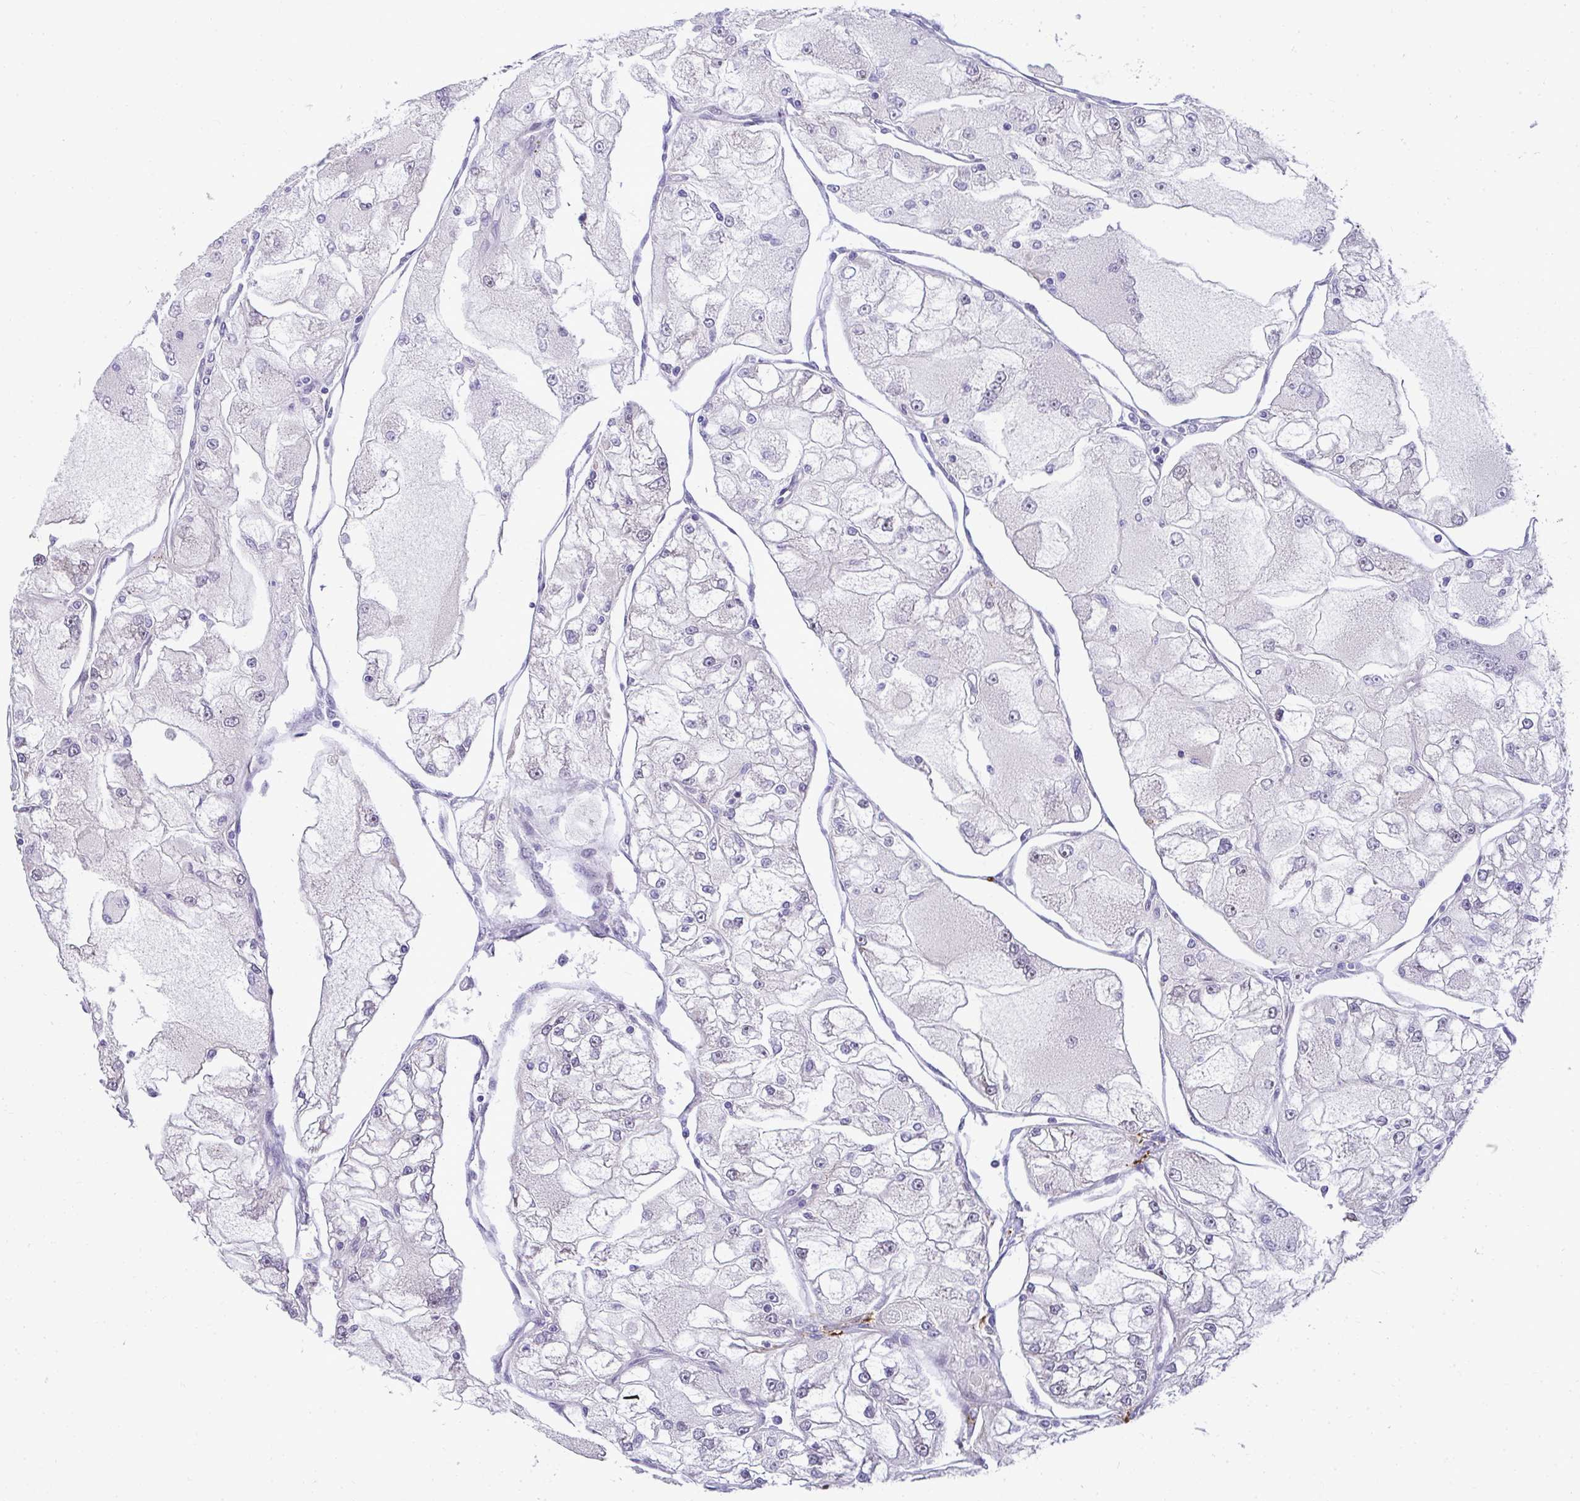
{"staining": {"intensity": "negative", "quantity": "none", "location": "none"}, "tissue": "renal cancer", "cell_type": "Tumor cells", "image_type": "cancer", "snomed": [{"axis": "morphology", "description": "Adenocarcinoma, NOS"}, {"axis": "topography", "description": "Kidney"}], "caption": "Immunohistochemistry of human renal adenocarcinoma shows no positivity in tumor cells. The staining was performed using DAB to visualize the protein expression in brown, while the nuclei were stained in blue with hematoxylin (Magnification: 20x).", "gene": "SRRM4", "patient": {"sex": "female", "age": 72}}